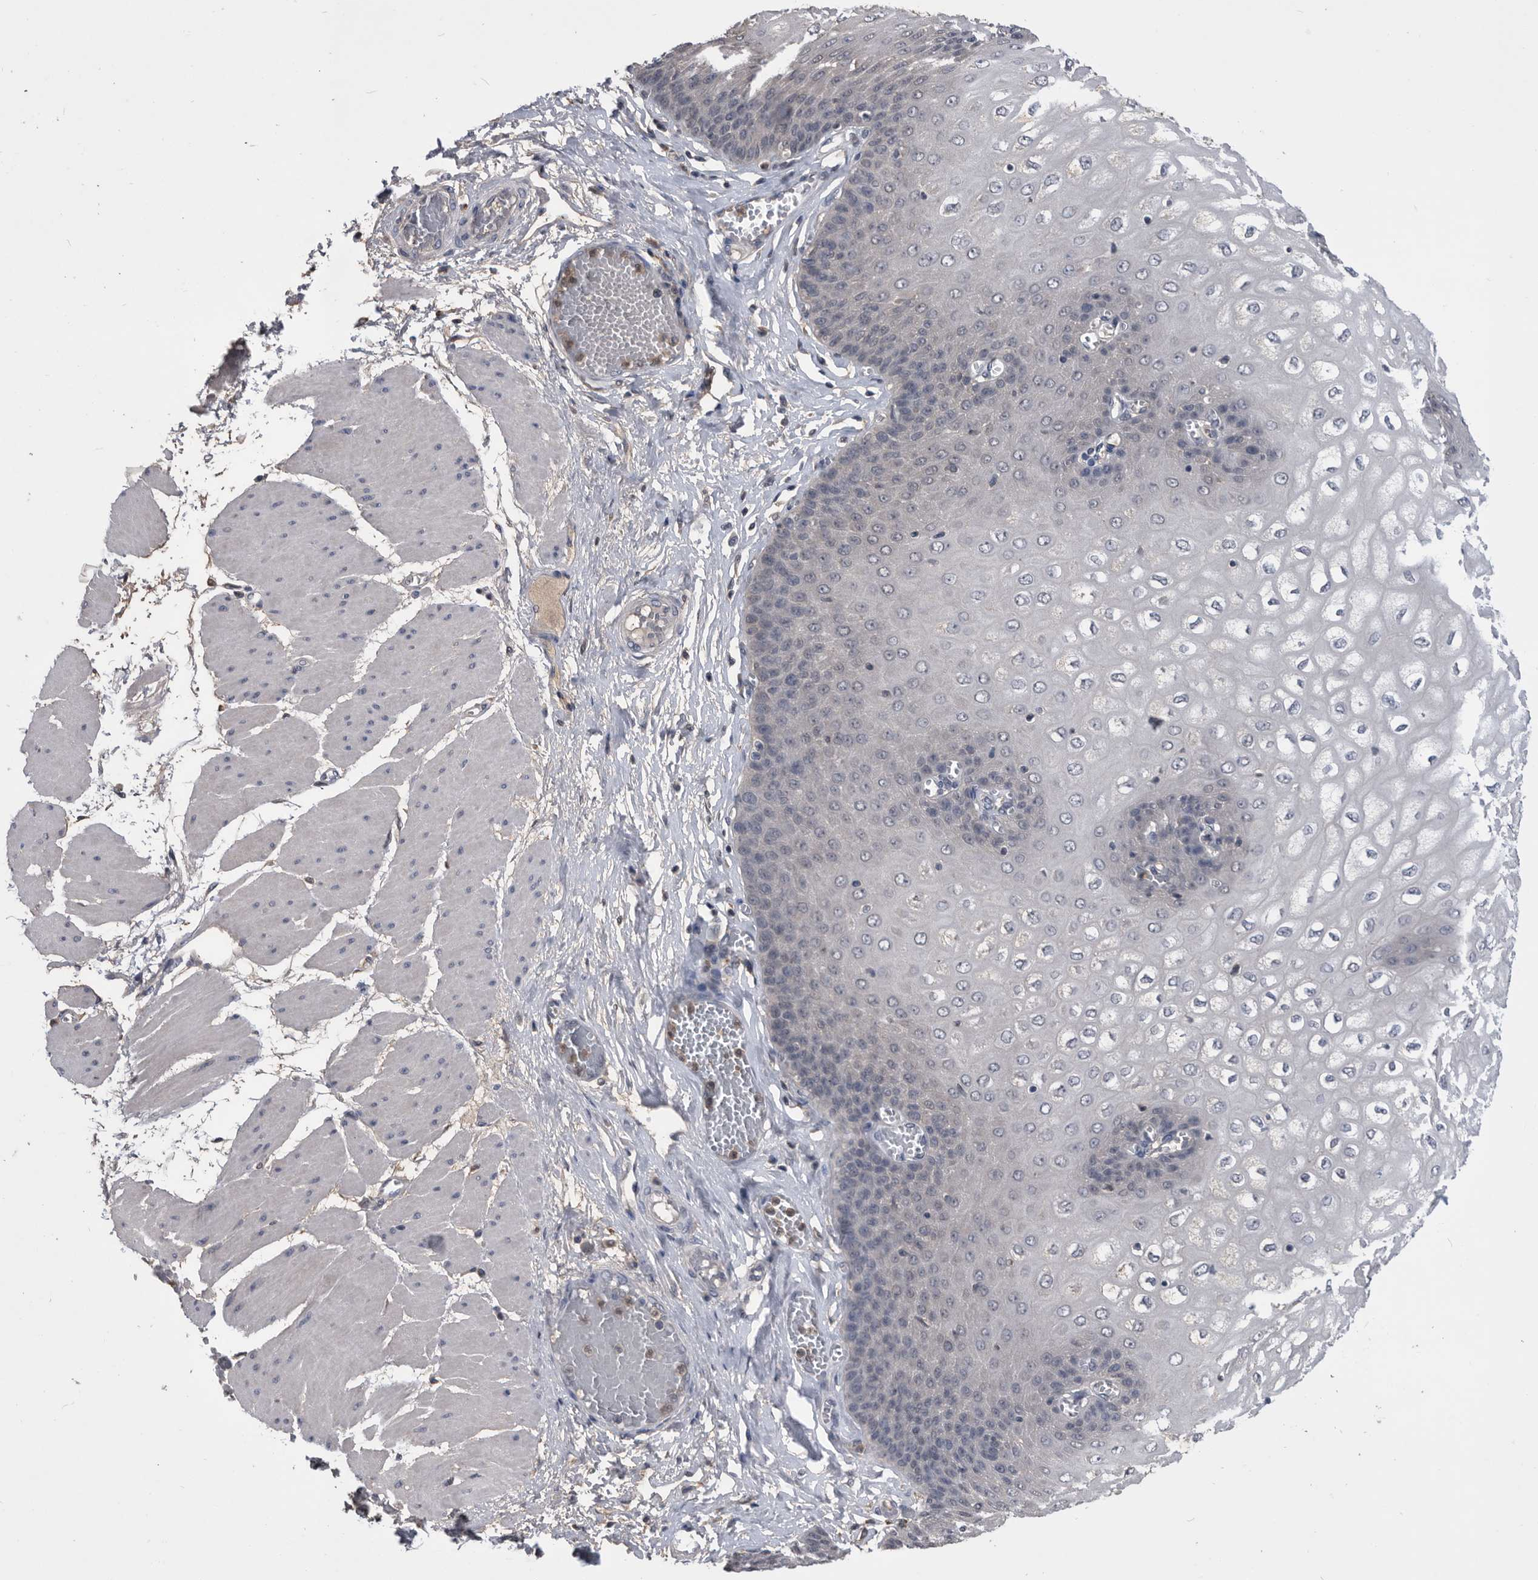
{"staining": {"intensity": "negative", "quantity": "none", "location": "none"}, "tissue": "esophagus", "cell_type": "Squamous epithelial cells", "image_type": "normal", "snomed": [{"axis": "morphology", "description": "Normal tissue, NOS"}, {"axis": "topography", "description": "Esophagus"}], "caption": "This histopathology image is of normal esophagus stained with IHC to label a protein in brown with the nuclei are counter-stained blue. There is no positivity in squamous epithelial cells.", "gene": "PDXK", "patient": {"sex": "male", "age": 60}}